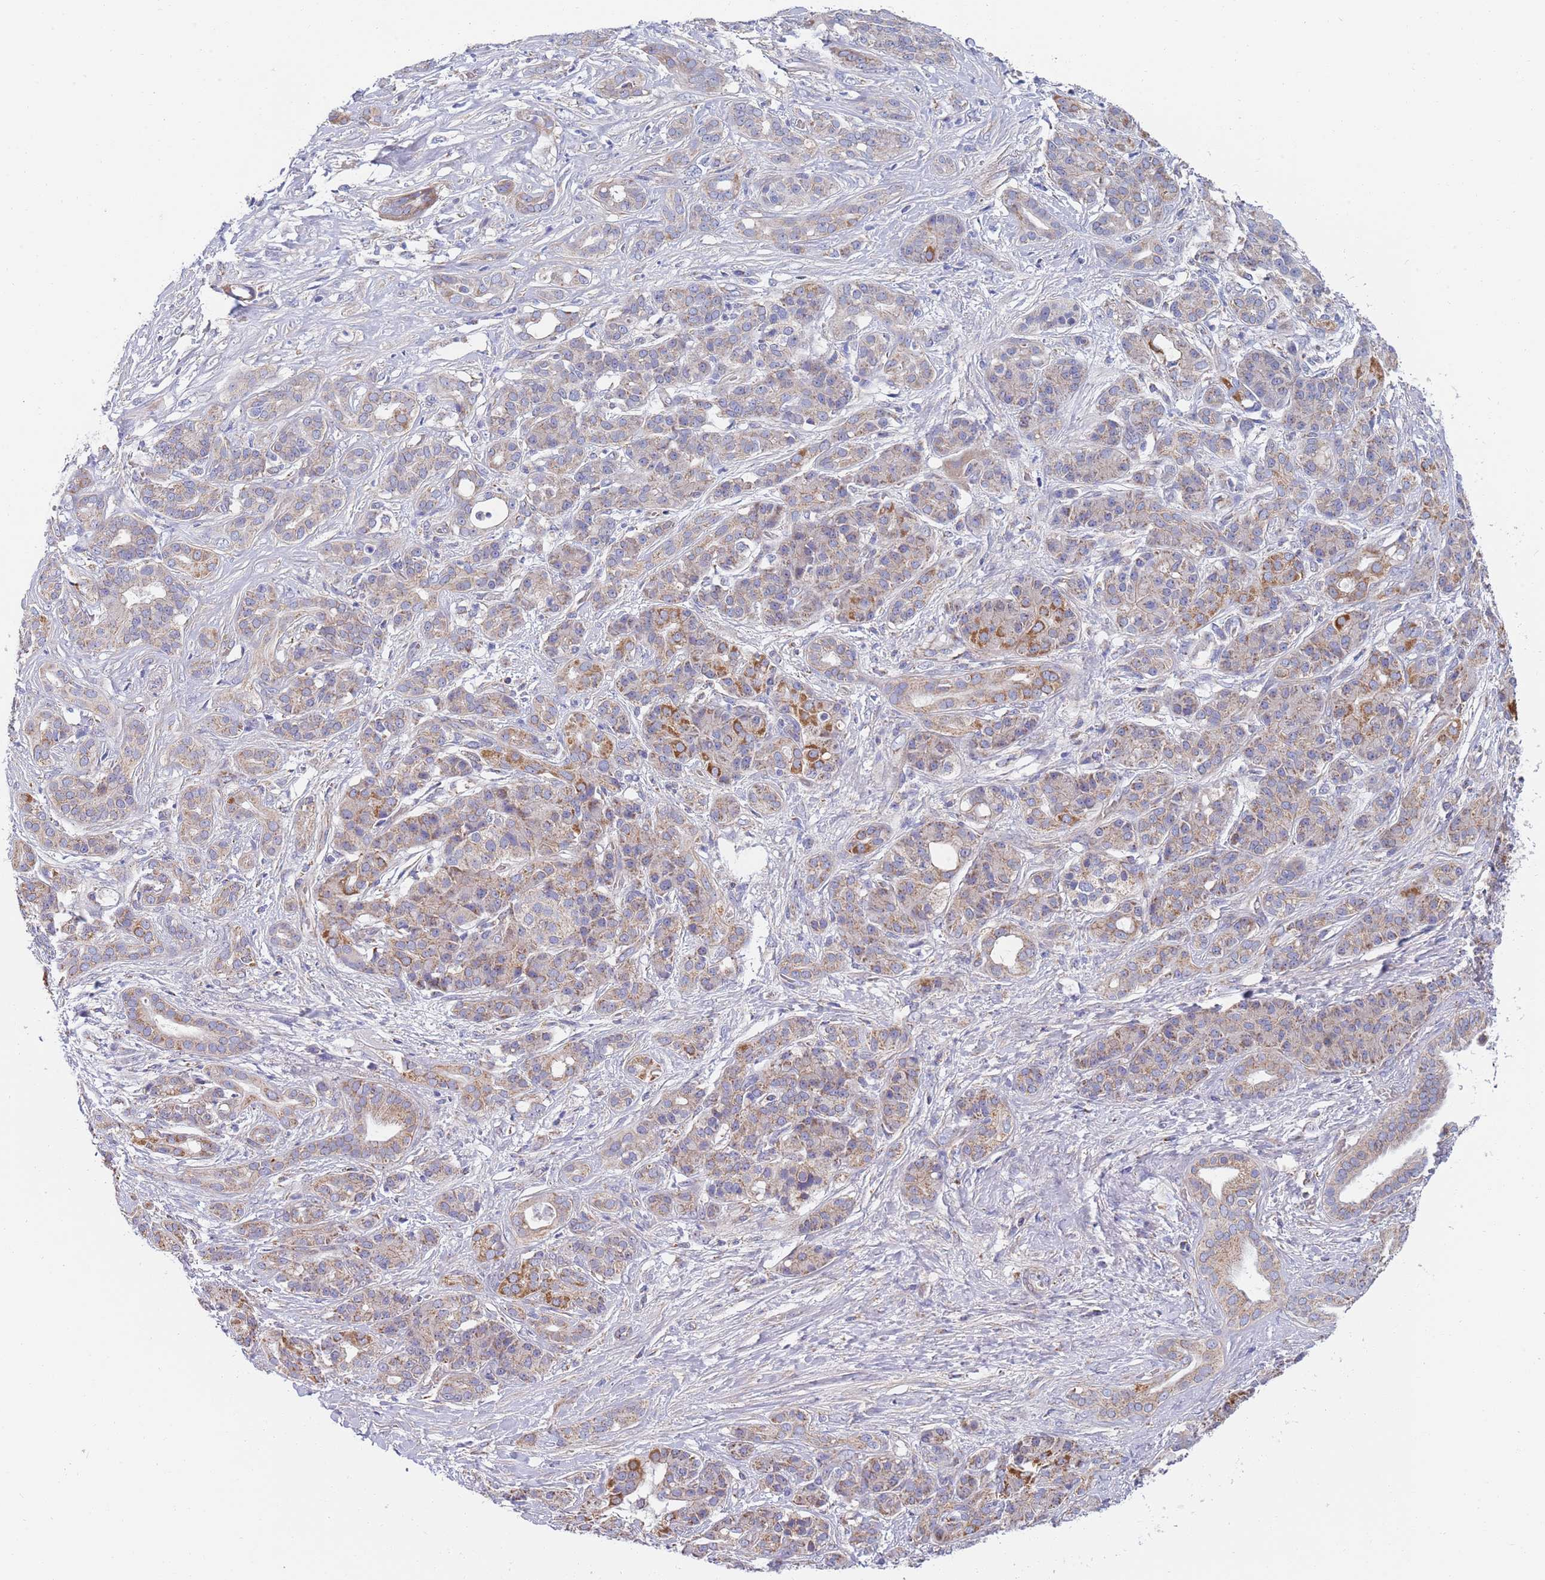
{"staining": {"intensity": "moderate", "quantity": "25%-75%", "location": "cytoplasmic/membranous"}, "tissue": "pancreatic cancer", "cell_type": "Tumor cells", "image_type": "cancer", "snomed": [{"axis": "morphology", "description": "Adenocarcinoma, NOS"}, {"axis": "topography", "description": "Pancreas"}], "caption": "Immunohistochemistry of human pancreatic cancer (adenocarcinoma) reveals medium levels of moderate cytoplasmic/membranous expression in about 25%-75% of tumor cells.", "gene": "PWWP3A", "patient": {"sex": "male", "age": 57}}